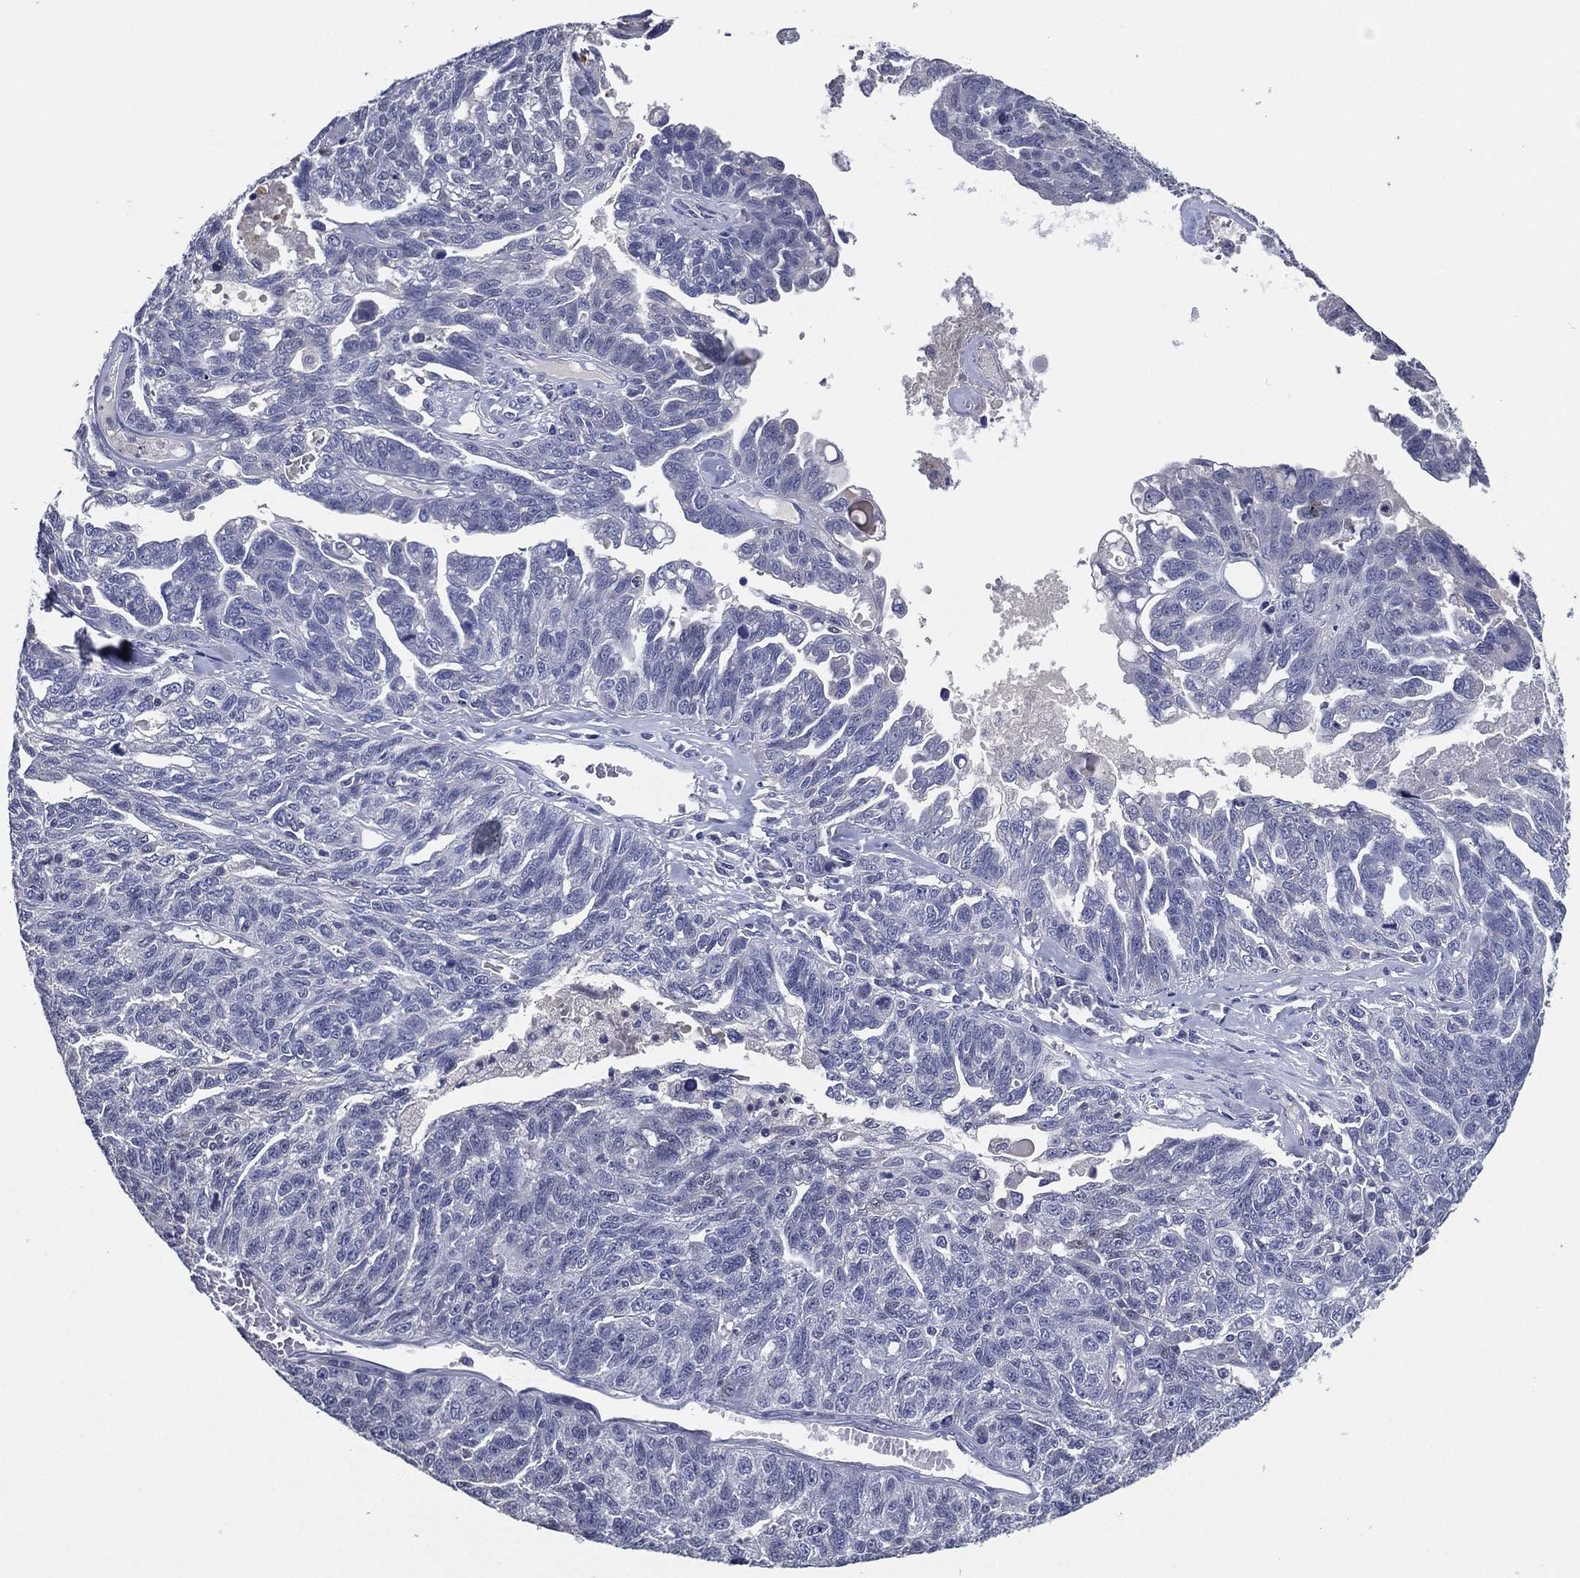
{"staining": {"intensity": "negative", "quantity": "none", "location": "none"}, "tissue": "ovarian cancer", "cell_type": "Tumor cells", "image_type": "cancer", "snomed": [{"axis": "morphology", "description": "Cystadenocarcinoma, serous, NOS"}, {"axis": "topography", "description": "Ovary"}], "caption": "Micrograph shows no protein staining in tumor cells of ovarian cancer (serous cystadenocarcinoma) tissue. (Immunohistochemistry, brightfield microscopy, high magnification).", "gene": "TFAP2A", "patient": {"sex": "female", "age": 71}}